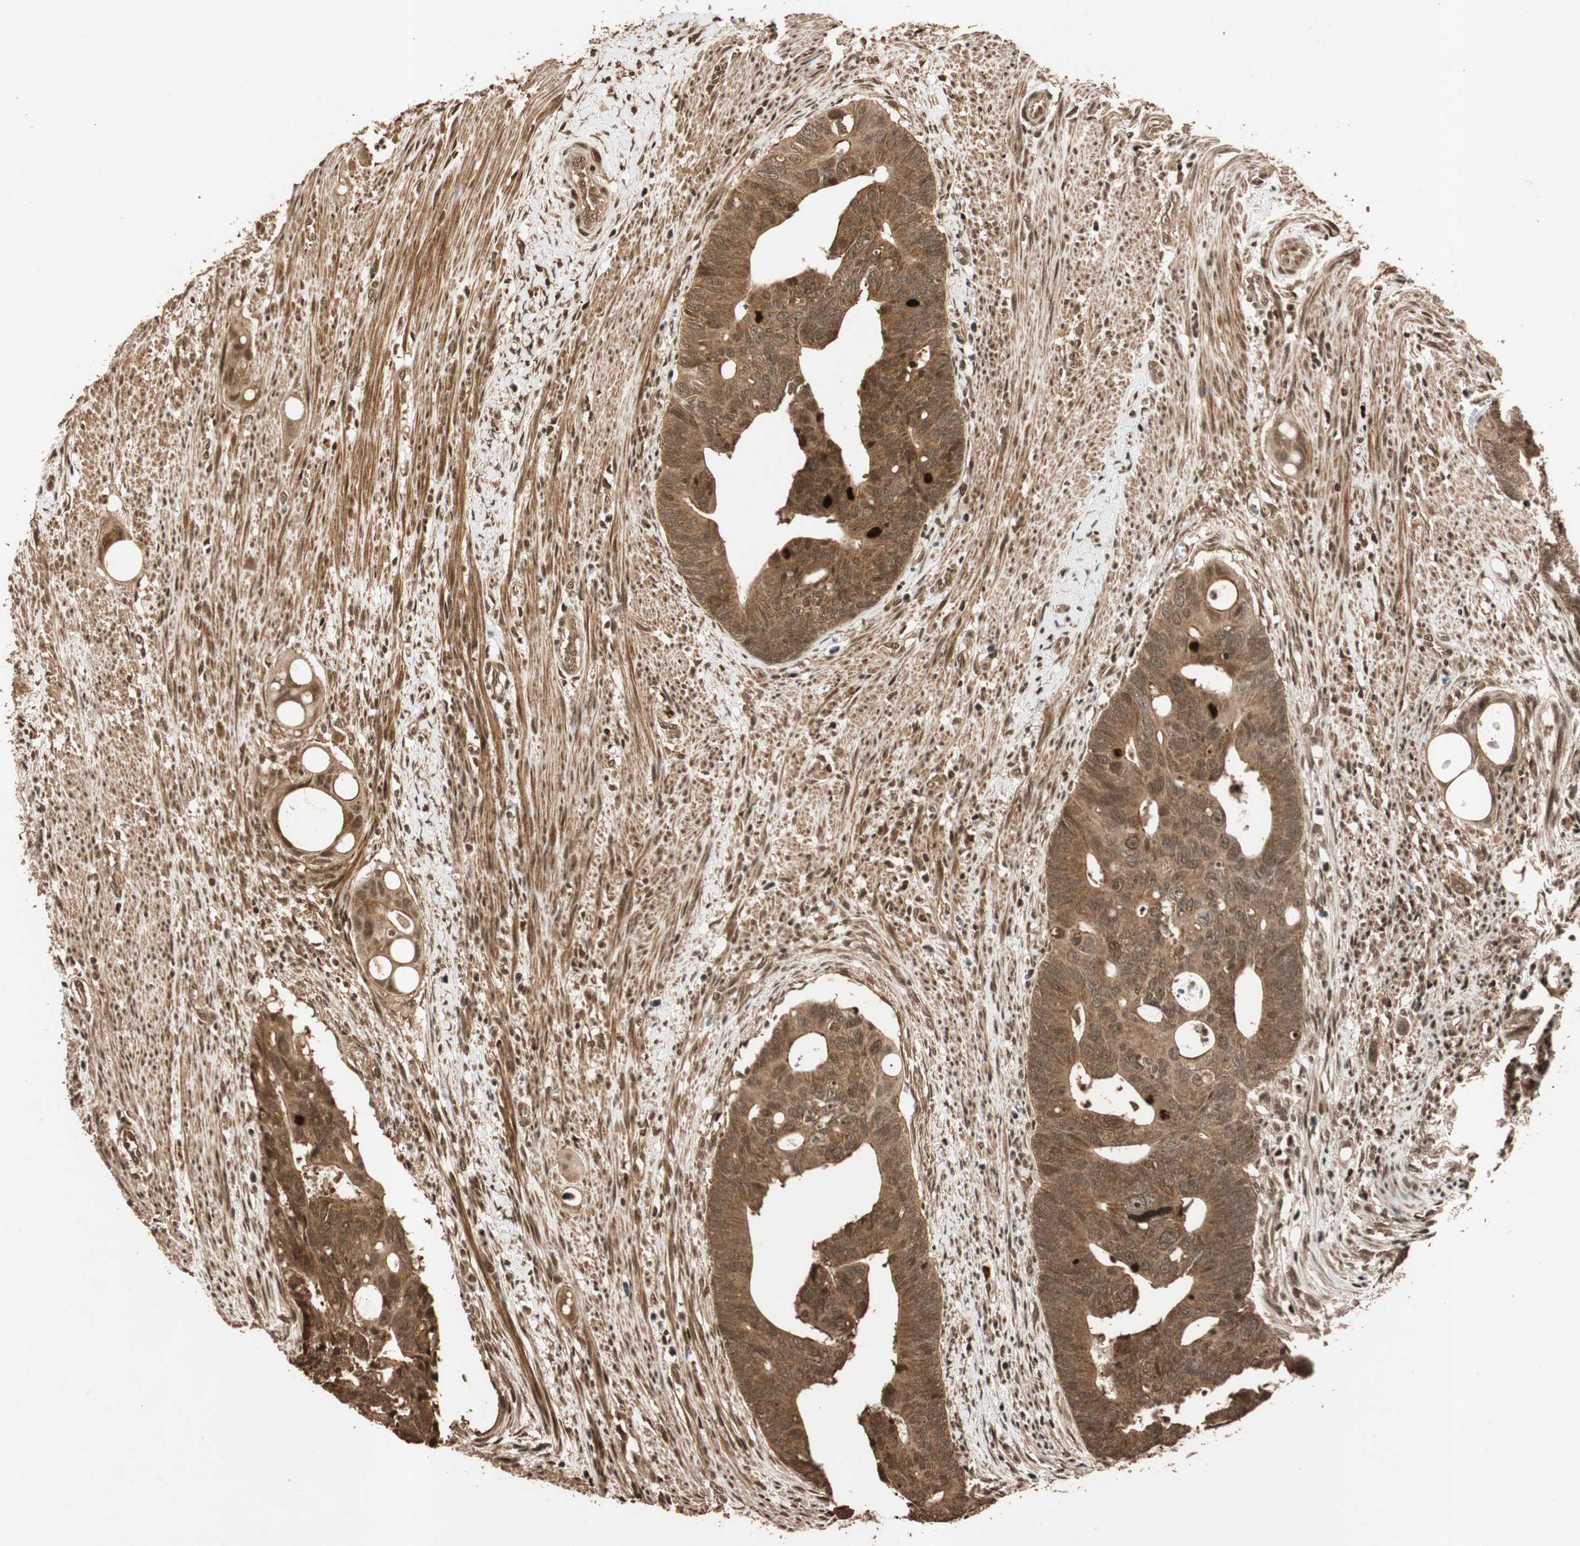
{"staining": {"intensity": "moderate", "quantity": ">75%", "location": "cytoplasmic/membranous"}, "tissue": "colorectal cancer", "cell_type": "Tumor cells", "image_type": "cancer", "snomed": [{"axis": "morphology", "description": "Adenocarcinoma, NOS"}, {"axis": "topography", "description": "Colon"}], "caption": "The immunohistochemical stain labels moderate cytoplasmic/membranous positivity in tumor cells of adenocarcinoma (colorectal) tissue.", "gene": "ALKBH5", "patient": {"sex": "female", "age": 57}}